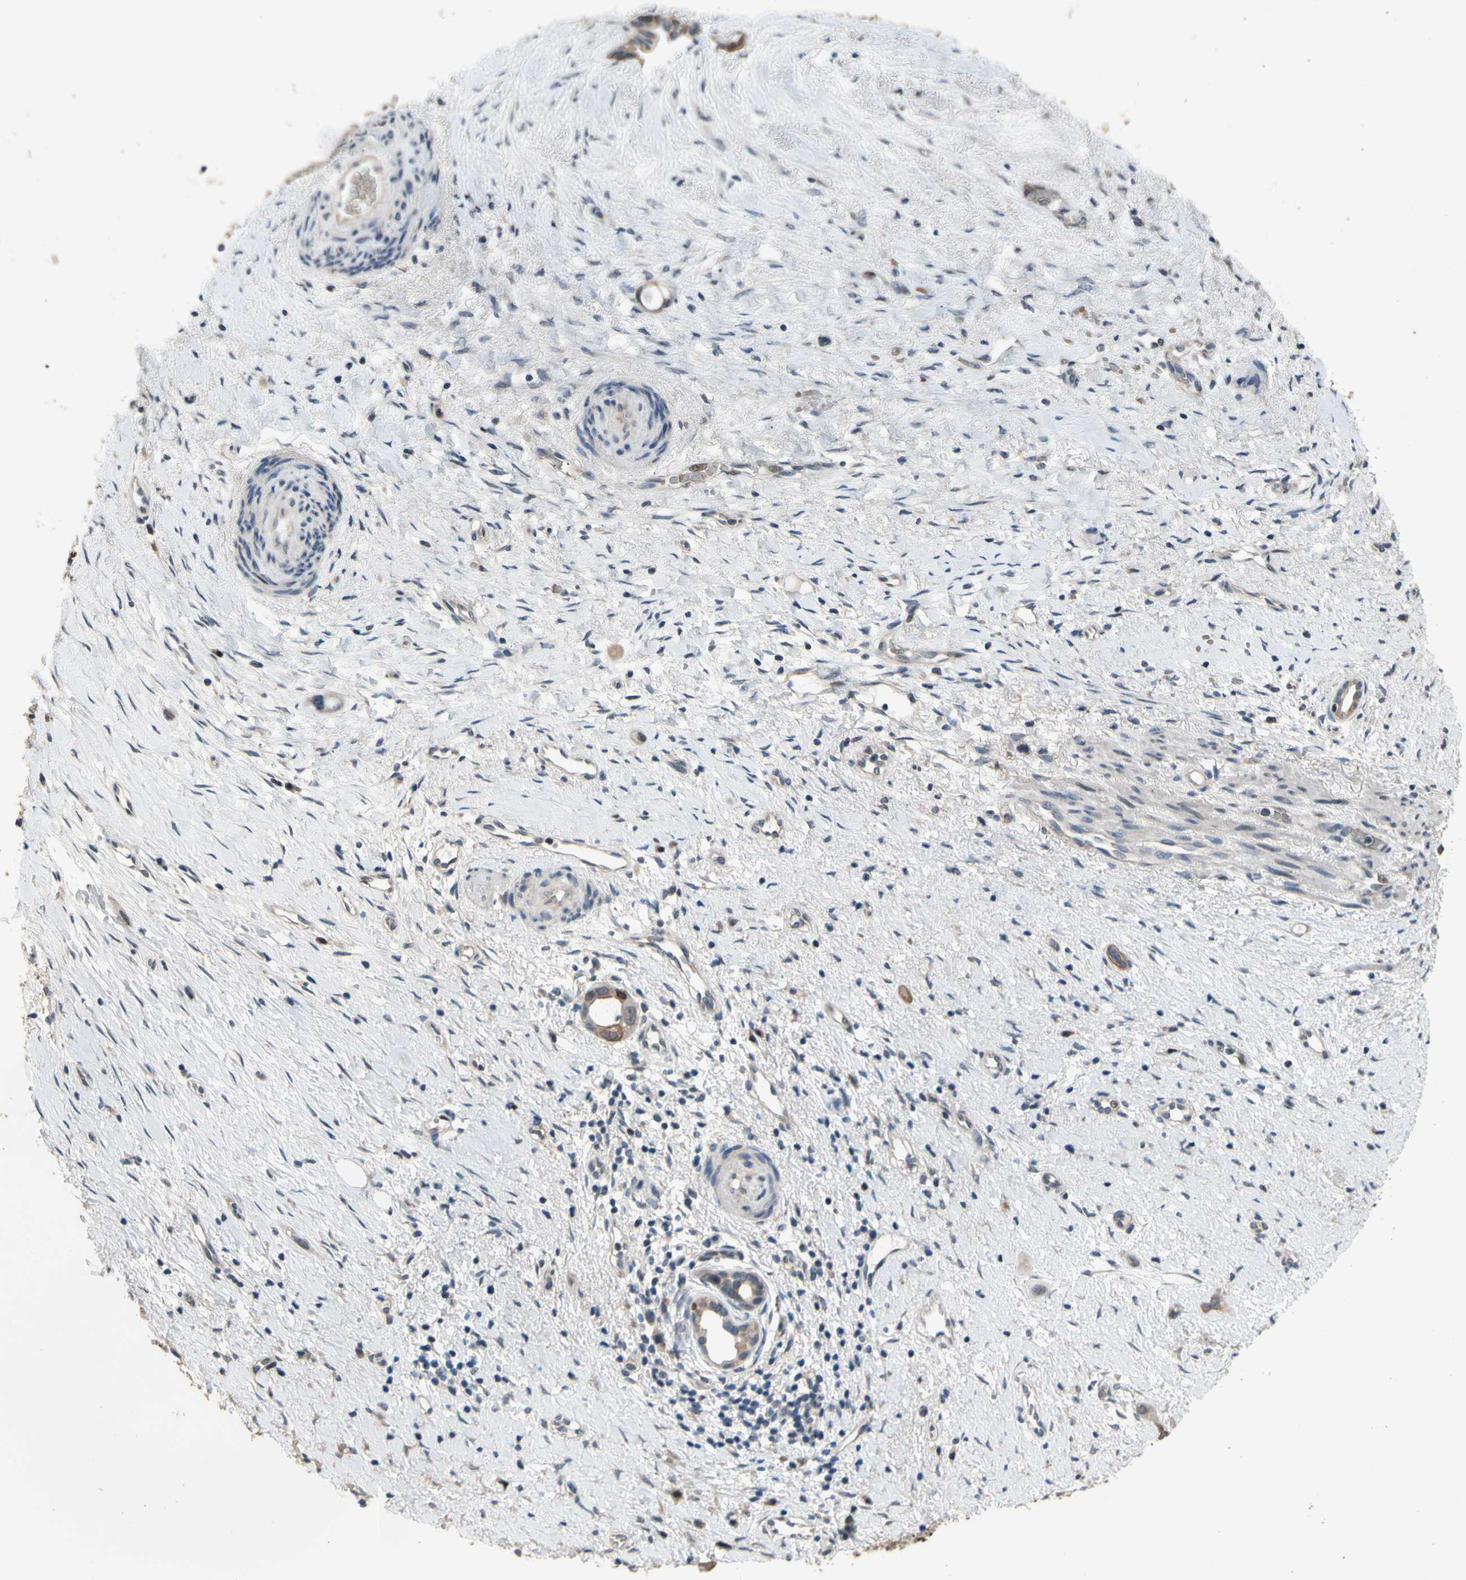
{"staining": {"intensity": "moderate", "quantity": ">75%", "location": "cytoplasmic/membranous"}, "tissue": "liver cancer", "cell_type": "Tumor cells", "image_type": "cancer", "snomed": [{"axis": "morphology", "description": "Cholangiocarcinoma"}, {"axis": "topography", "description": "Liver"}], "caption": "An immunohistochemistry (IHC) histopathology image of tumor tissue is shown. Protein staining in brown shows moderate cytoplasmic/membranous positivity in liver cancer (cholangiocarcinoma) within tumor cells.", "gene": "ZNF184", "patient": {"sex": "female", "age": 65}}